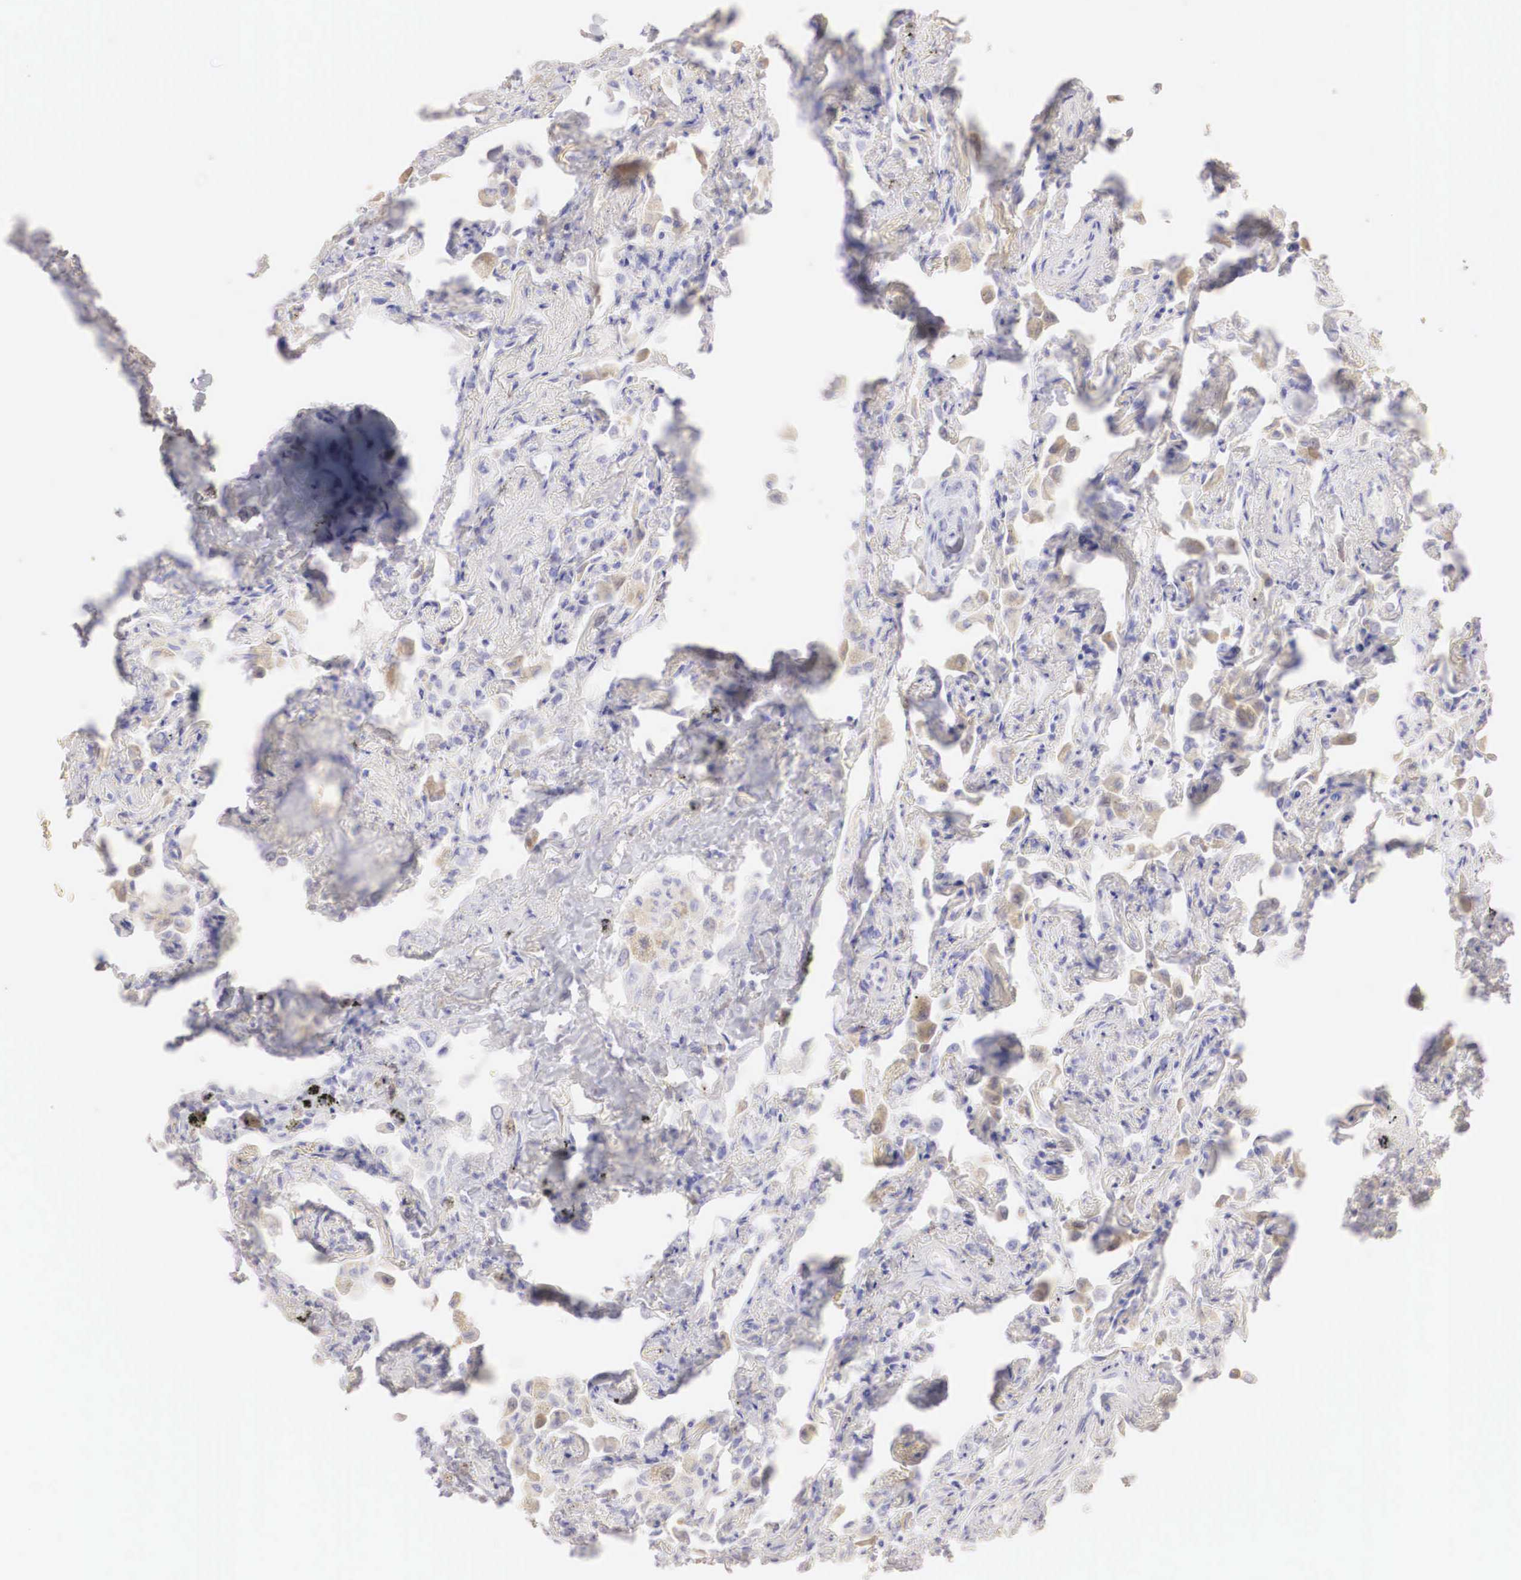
{"staining": {"intensity": "negative", "quantity": "none", "location": "none"}, "tissue": "lung", "cell_type": "Alveolar cells", "image_type": "normal", "snomed": [{"axis": "morphology", "description": "Normal tissue, NOS"}, {"axis": "topography", "description": "Lung"}], "caption": "Immunohistochemistry photomicrograph of benign lung: human lung stained with DAB displays no significant protein staining in alveolar cells.", "gene": "ERBB2", "patient": {"sex": "male", "age": 73}}